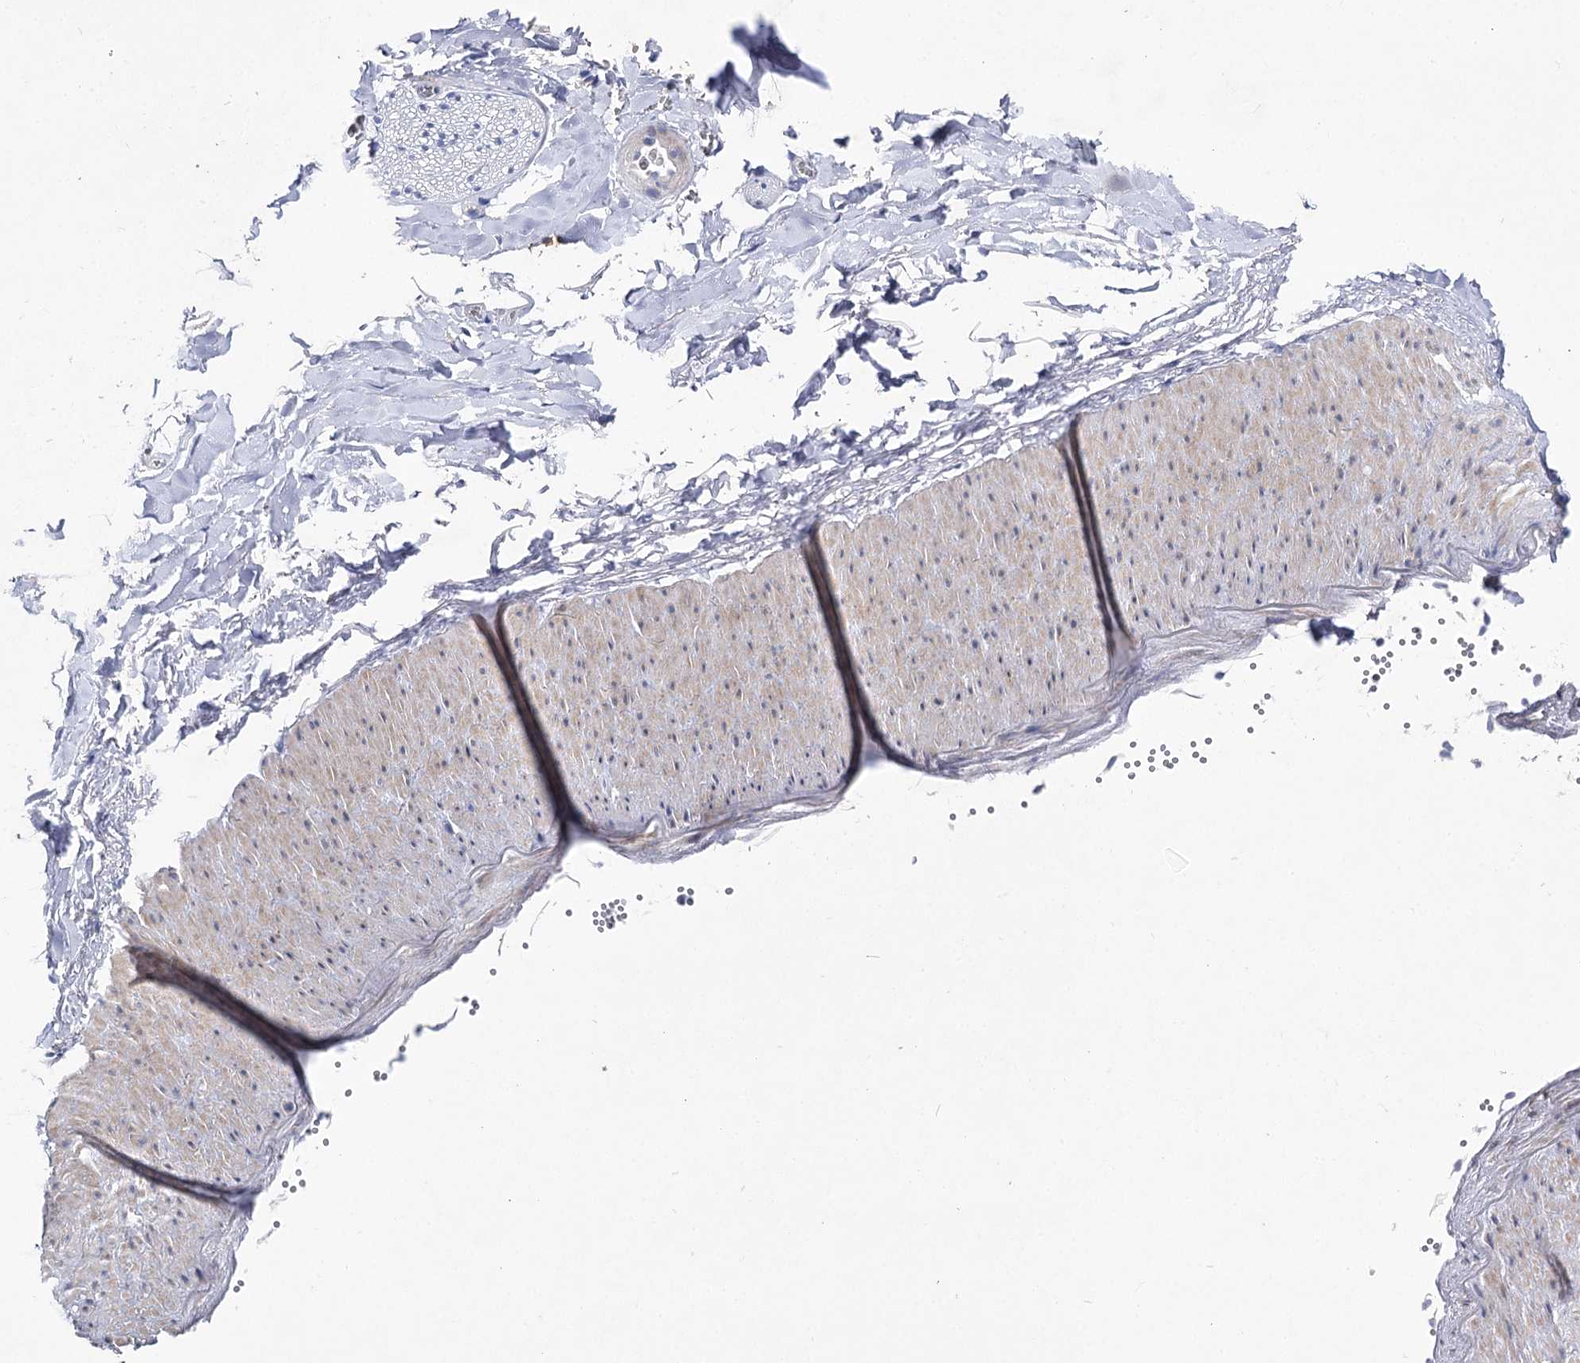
{"staining": {"intensity": "weak", "quantity": "<25%", "location": "cytoplasmic/membranous"}, "tissue": "adipose tissue", "cell_type": "Adipocytes", "image_type": "normal", "snomed": [{"axis": "morphology", "description": "Normal tissue, NOS"}, {"axis": "topography", "description": "Gallbladder"}, {"axis": "topography", "description": "Peripheral nerve tissue"}], "caption": "IHC image of benign human adipose tissue stained for a protein (brown), which shows no staining in adipocytes.", "gene": "LRRC14B", "patient": {"sex": "male", "age": 38}}